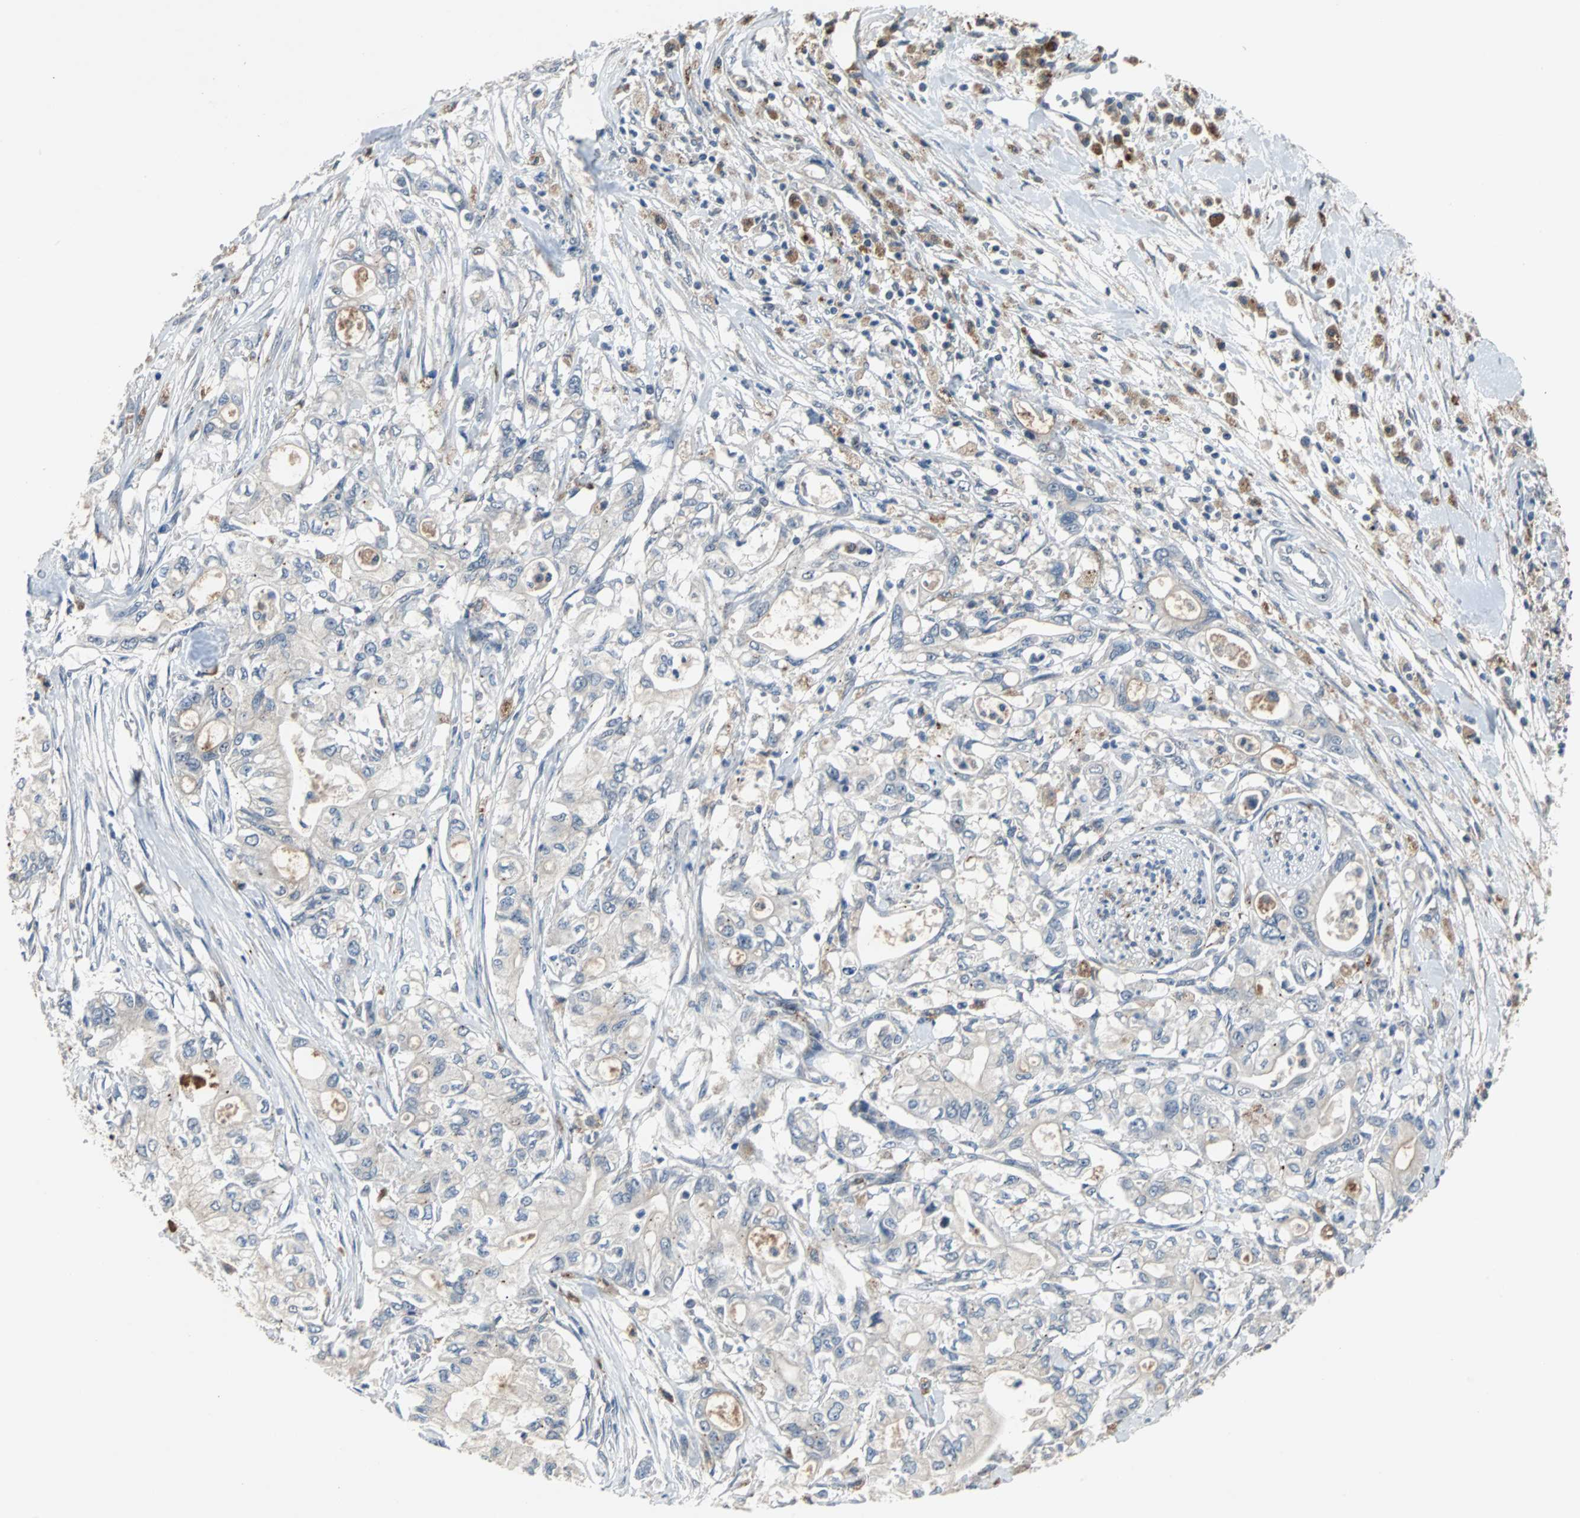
{"staining": {"intensity": "weak", "quantity": "<25%", "location": "cytoplasmic/membranous"}, "tissue": "pancreatic cancer", "cell_type": "Tumor cells", "image_type": "cancer", "snomed": [{"axis": "morphology", "description": "Adenocarcinoma, NOS"}, {"axis": "topography", "description": "Pancreas"}], "caption": "Tumor cells are negative for protein expression in human pancreatic cancer (adenocarcinoma).", "gene": "HLX", "patient": {"sex": "male", "age": 79}}